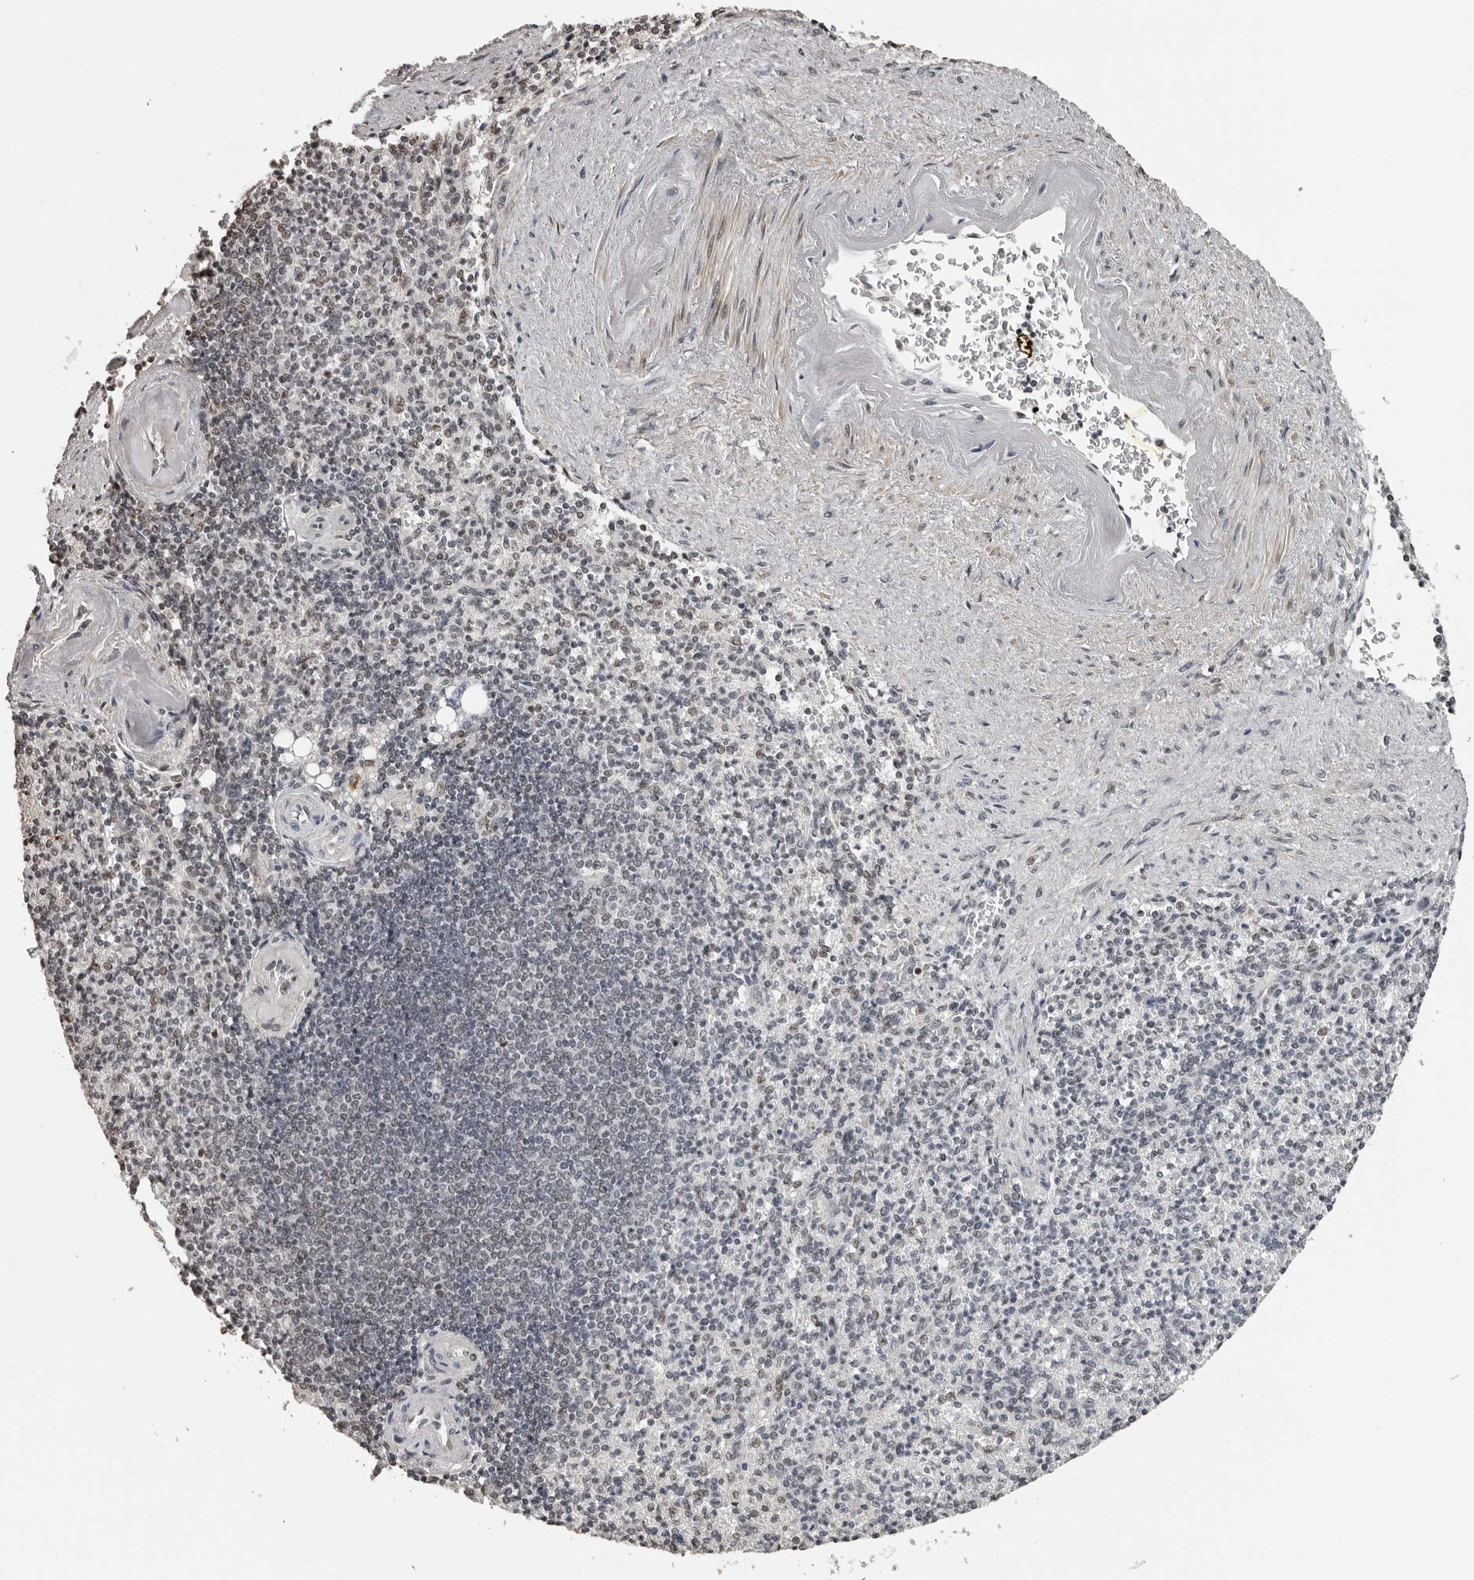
{"staining": {"intensity": "weak", "quantity": "<25%", "location": "nuclear"}, "tissue": "spleen", "cell_type": "Cells in red pulp", "image_type": "normal", "snomed": [{"axis": "morphology", "description": "Normal tissue, NOS"}, {"axis": "topography", "description": "Spleen"}], "caption": "Immunohistochemistry micrograph of unremarkable spleen stained for a protein (brown), which shows no expression in cells in red pulp.", "gene": "ORC1", "patient": {"sex": "female", "age": 74}}